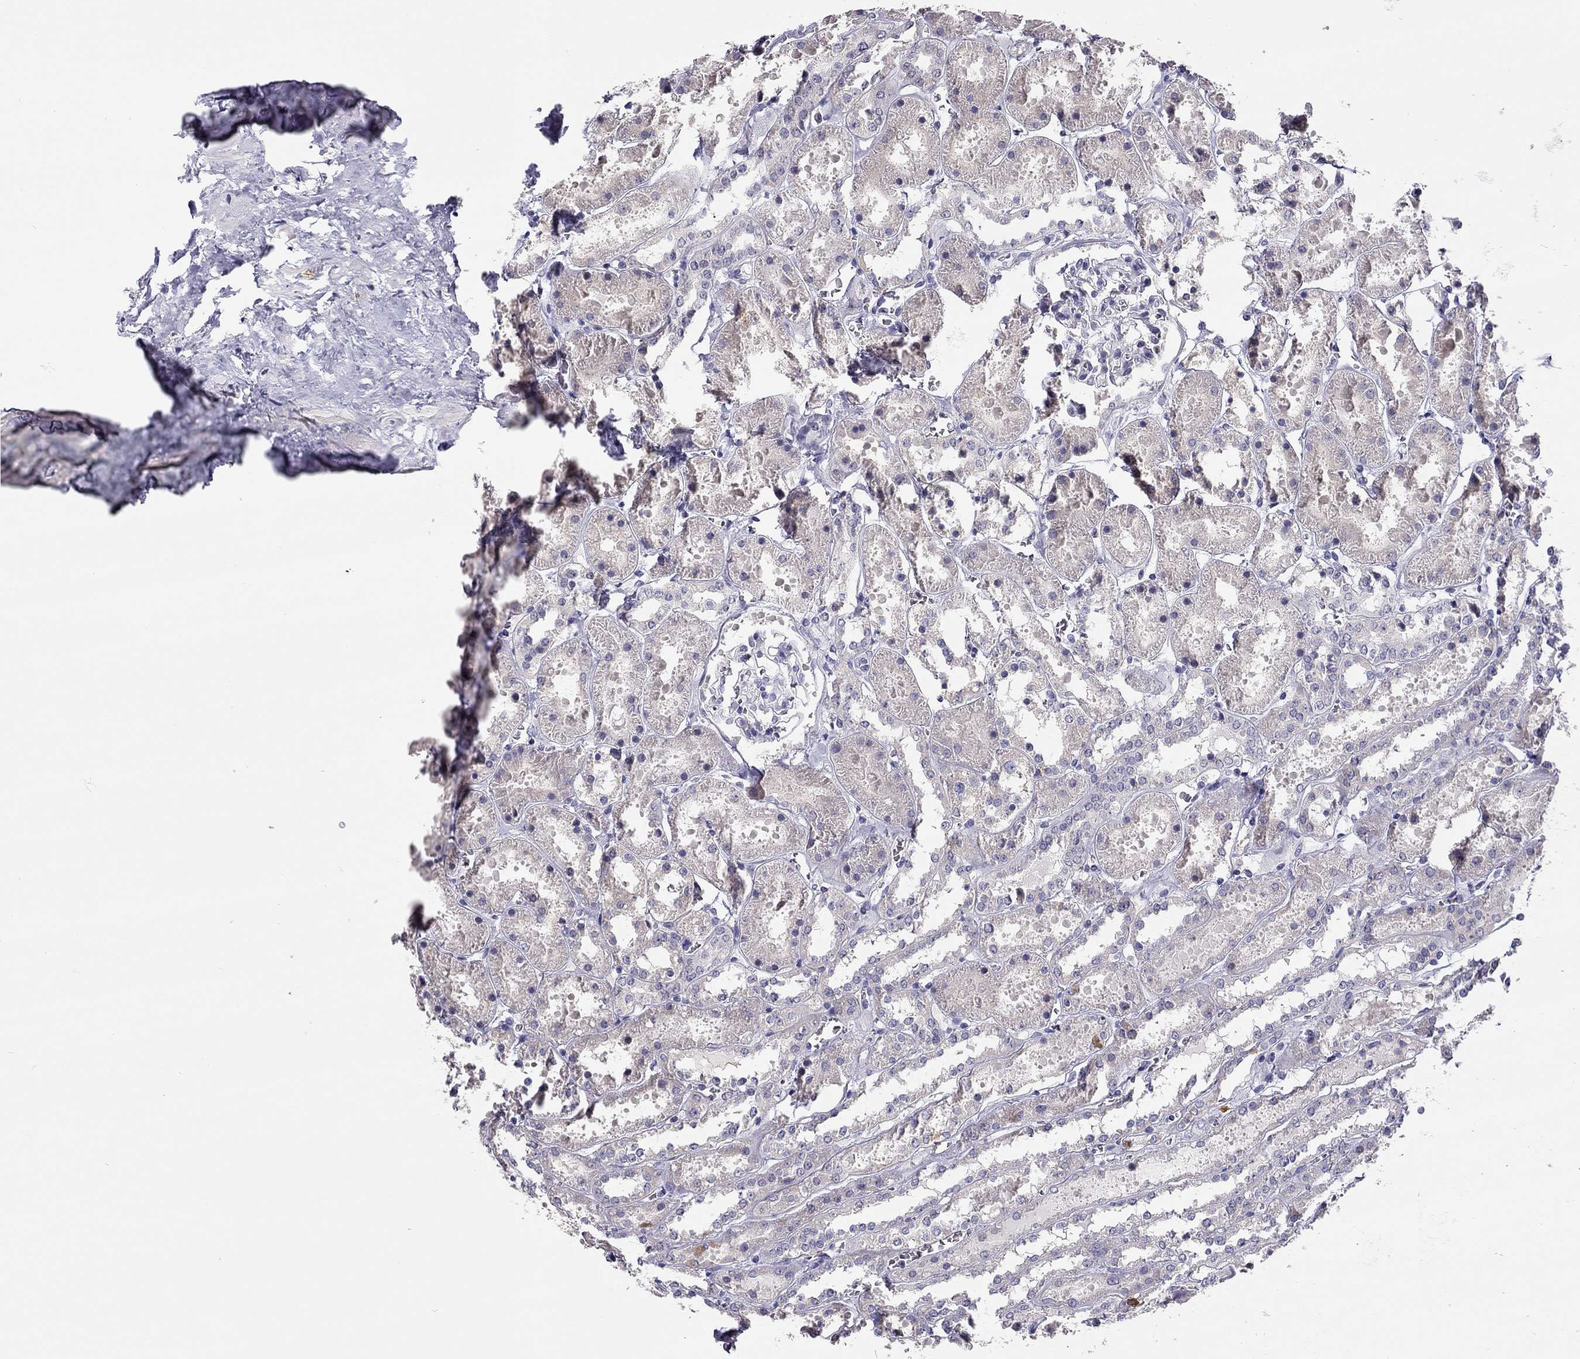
{"staining": {"intensity": "negative", "quantity": "none", "location": "none"}, "tissue": "kidney", "cell_type": "Cells in glomeruli", "image_type": "normal", "snomed": [{"axis": "morphology", "description": "Normal tissue, NOS"}, {"axis": "topography", "description": "Kidney"}], "caption": "IHC image of benign human kidney stained for a protein (brown), which reveals no positivity in cells in glomeruli. (DAB IHC with hematoxylin counter stain).", "gene": "SCARB1", "patient": {"sex": "female", "age": 41}}